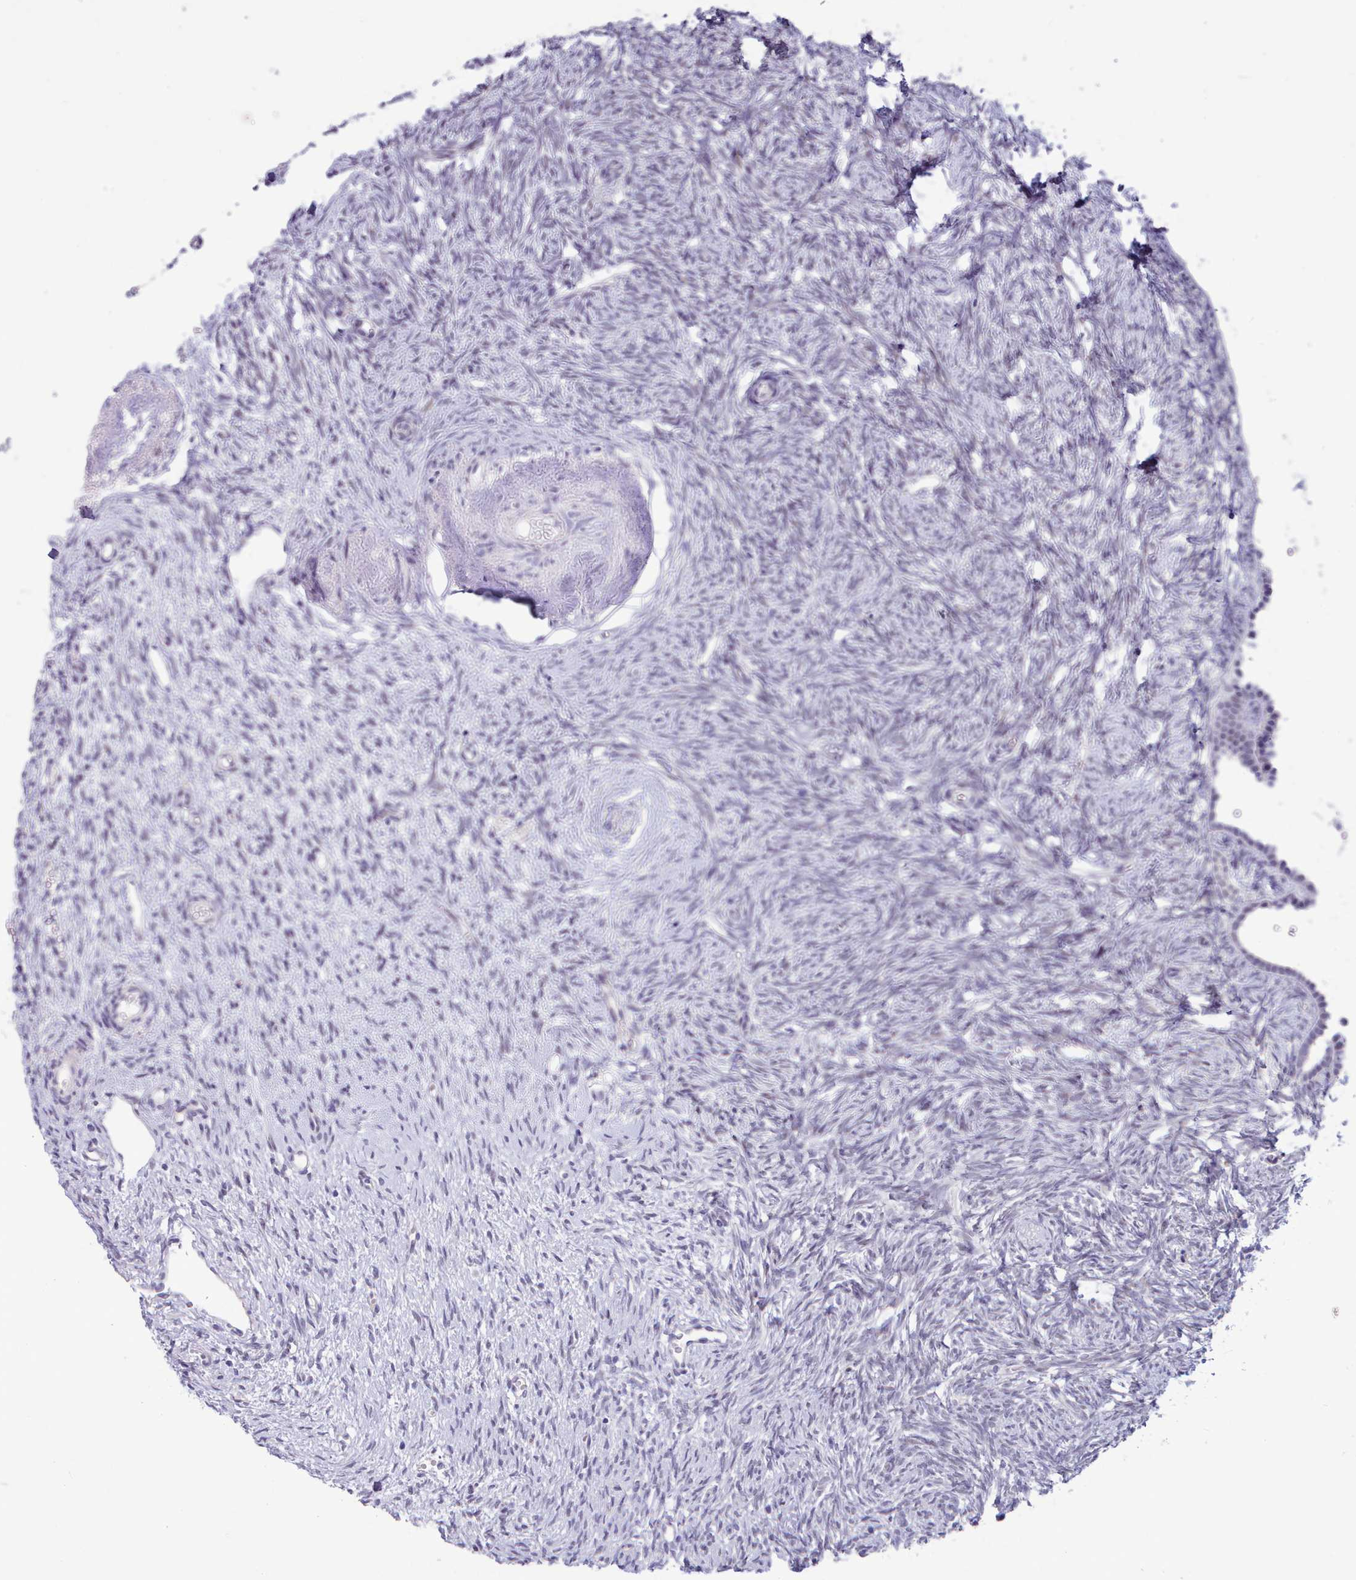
{"staining": {"intensity": "negative", "quantity": "none", "location": "none"}, "tissue": "ovary", "cell_type": "Ovarian stroma cells", "image_type": "normal", "snomed": [{"axis": "morphology", "description": "Normal tissue, NOS"}, {"axis": "topography", "description": "Ovary"}], "caption": "Unremarkable ovary was stained to show a protein in brown. There is no significant positivity in ovarian stroma cells. The staining was performed using DAB to visualize the protein expression in brown, while the nuclei were stained in blue with hematoxylin (Magnification: 20x).", "gene": "TMEM253", "patient": {"sex": "female", "age": 51}}